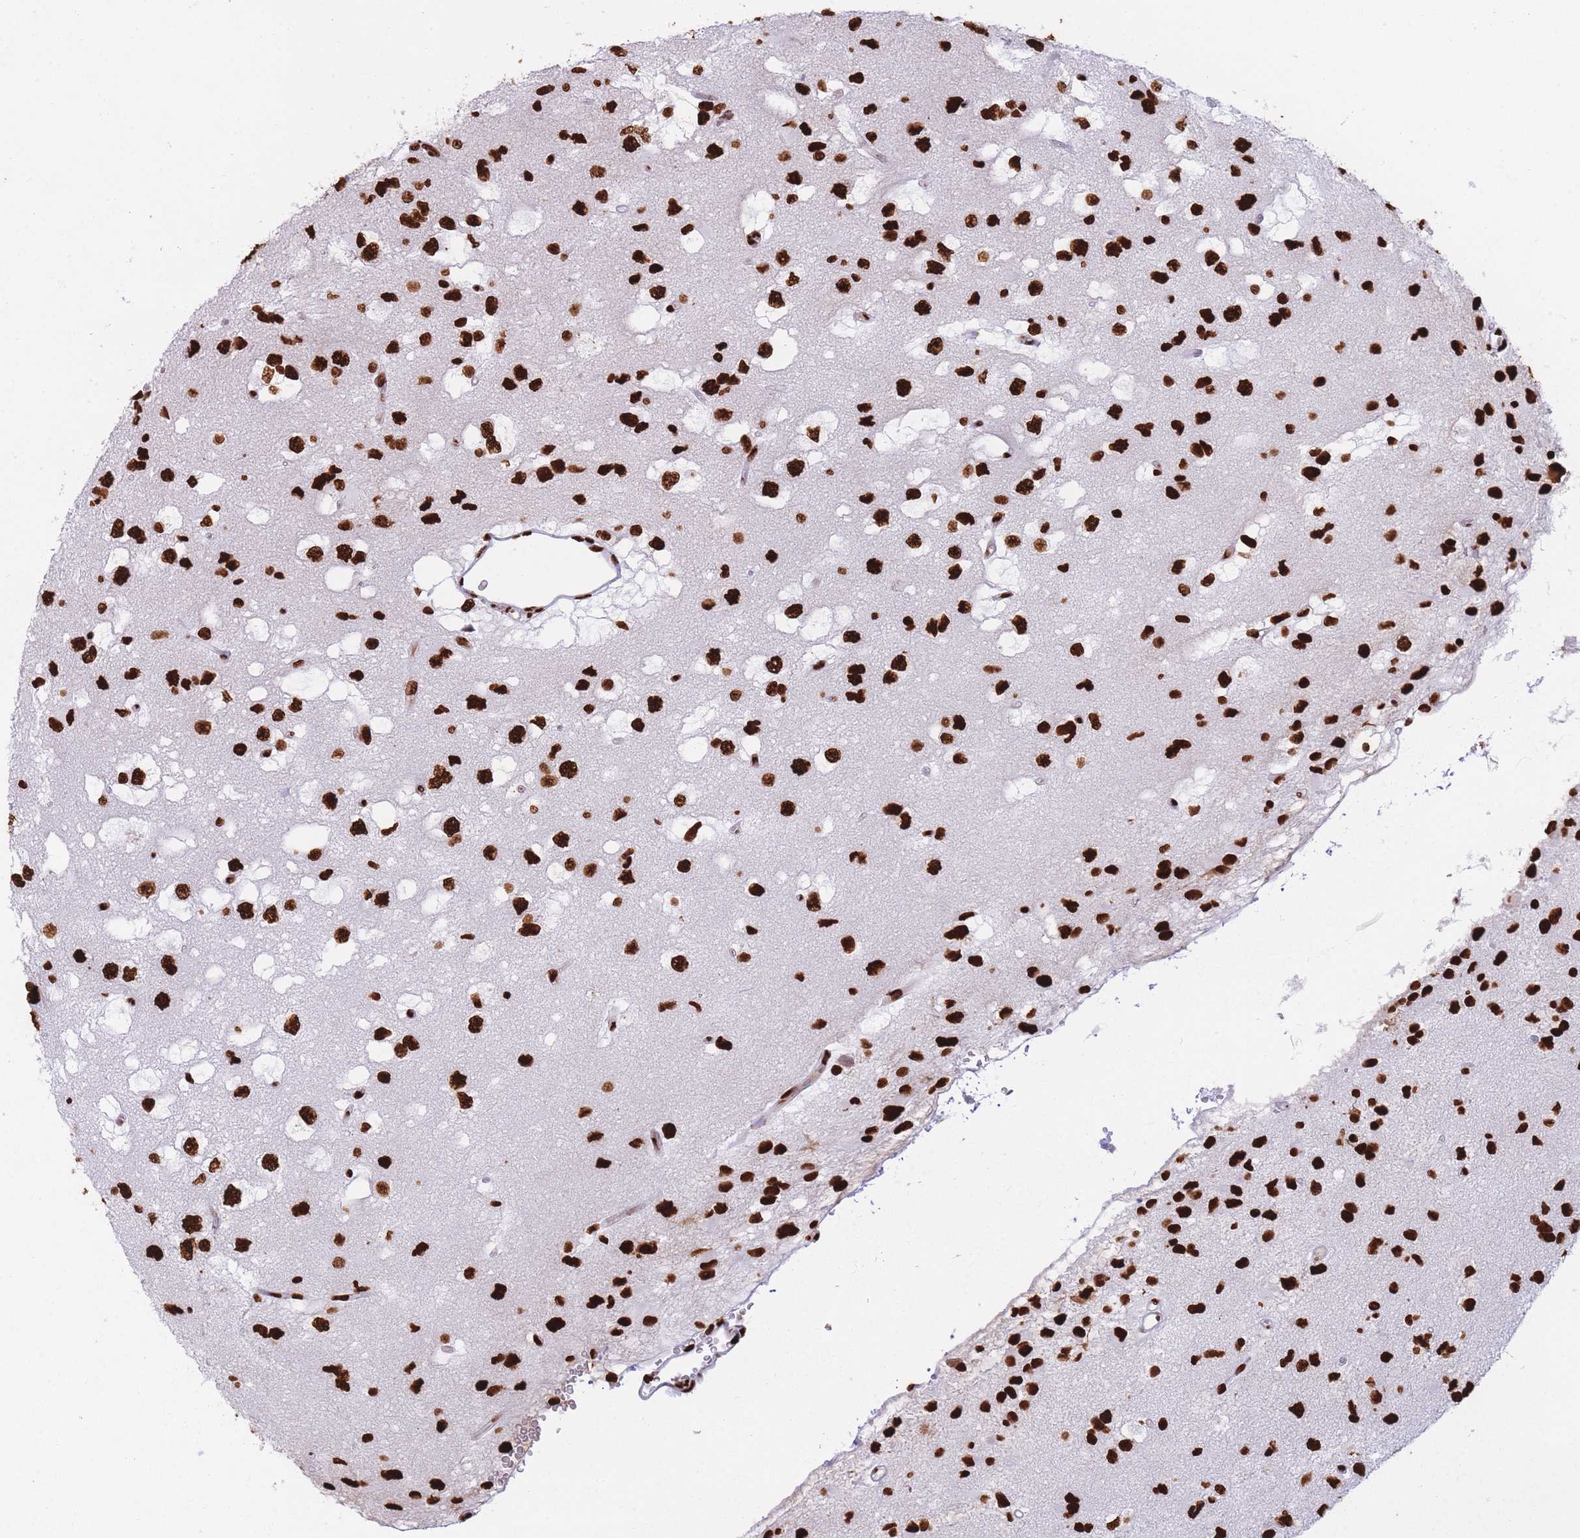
{"staining": {"intensity": "strong", "quantity": ">75%", "location": "nuclear"}, "tissue": "glioma", "cell_type": "Tumor cells", "image_type": "cancer", "snomed": [{"axis": "morphology", "description": "Glioma, malignant, High grade"}, {"axis": "topography", "description": "Brain"}], "caption": "Human glioma stained with a protein marker demonstrates strong staining in tumor cells.", "gene": "HNRNPUL1", "patient": {"sex": "male", "age": 53}}